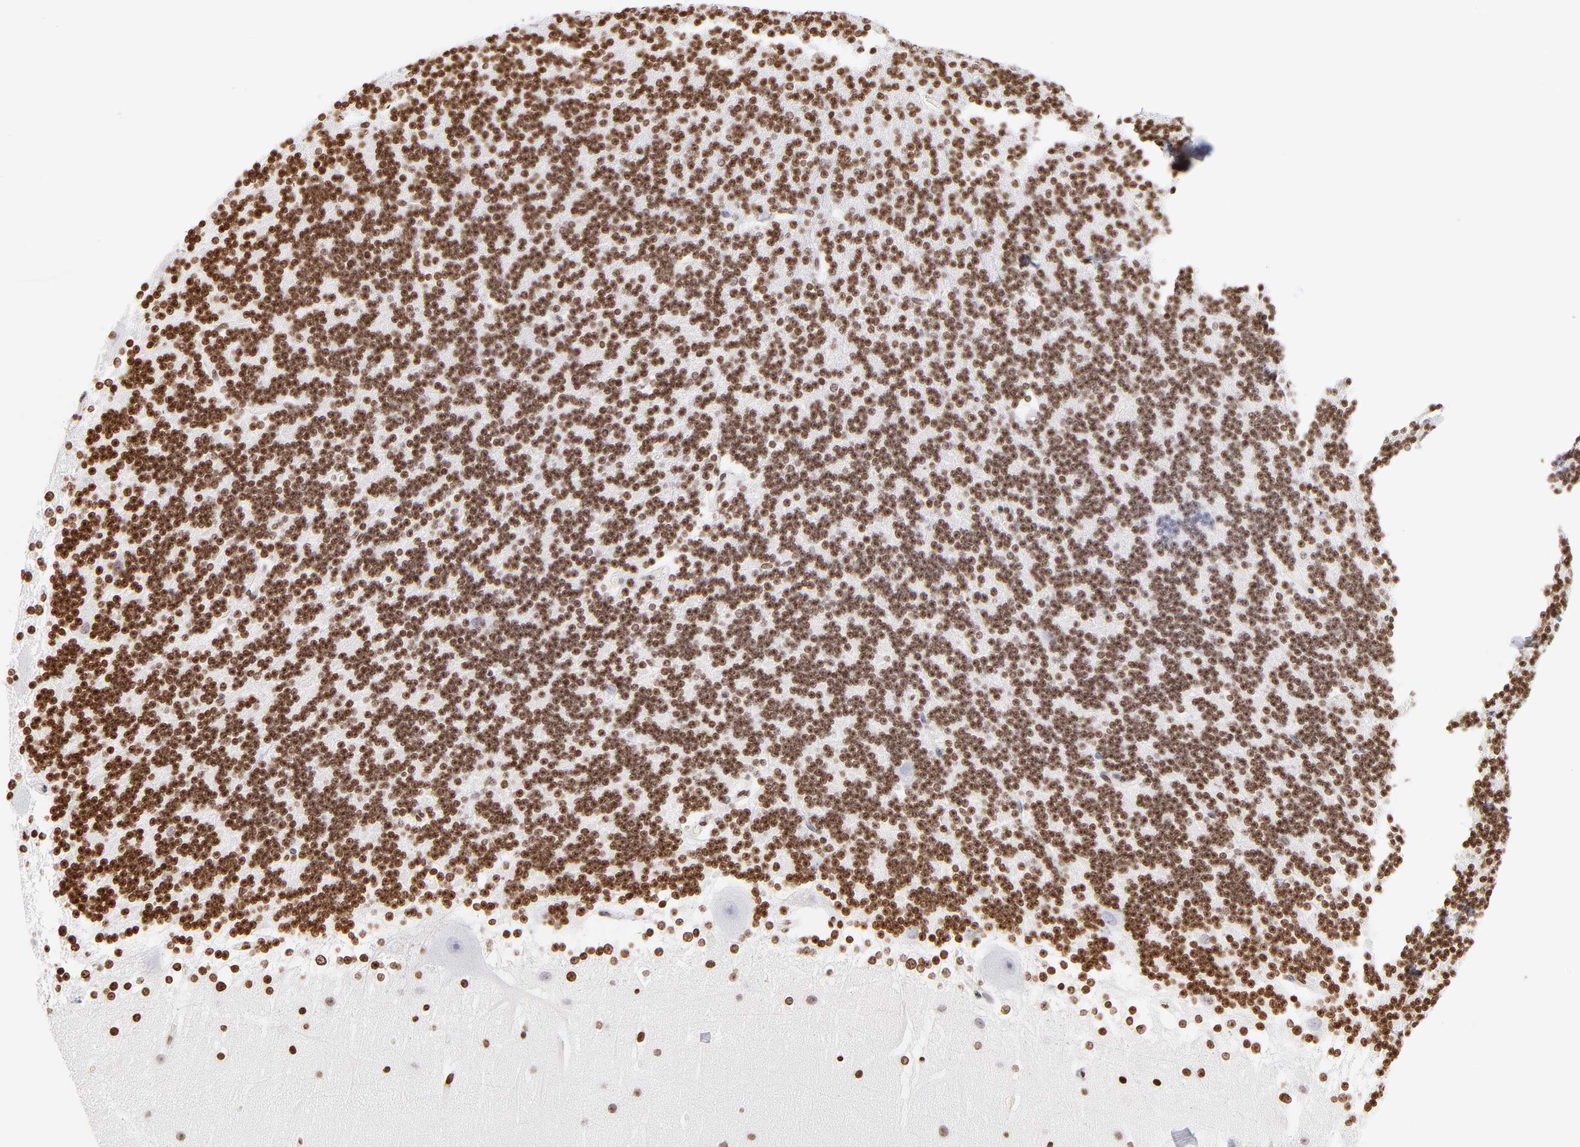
{"staining": {"intensity": "strong", "quantity": ">75%", "location": "nuclear"}, "tissue": "cerebellum", "cell_type": "Cells in granular layer", "image_type": "normal", "snomed": [{"axis": "morphology", "description": "Normal tissue, NOS"}, {"axis": "topography", "description": "Cerebellum"}], "caption": "Immunohistochemistry (IHC) image of benign human cerebellum stained for a protein (brown), which exhibits high levels of strong nuclear positivity in approximately >75% of cells in granular layer.", "gene": "RTL4", "patient": {"sex": "female", "age": 19}}